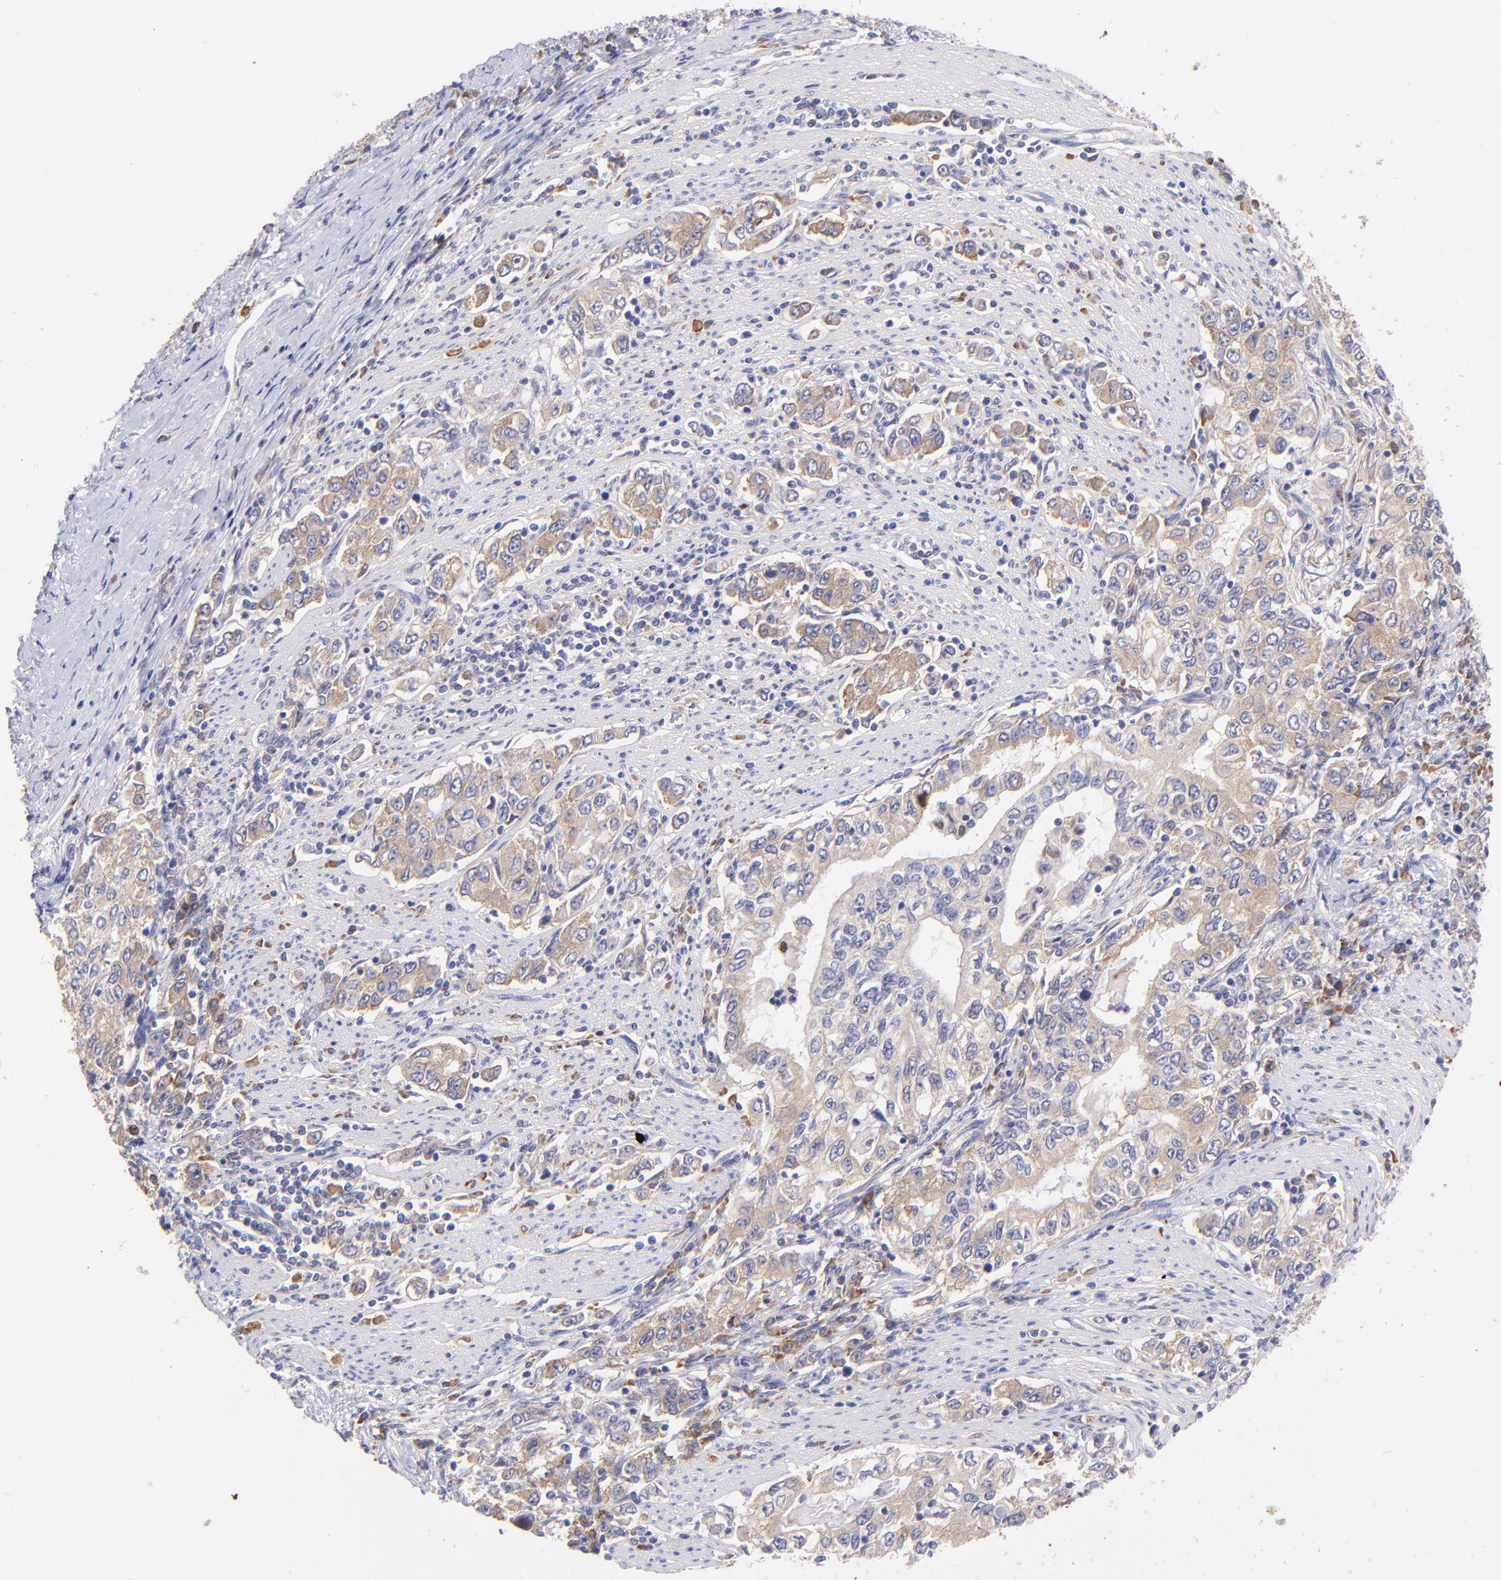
{"staining": {"intensity": "weak", "quantity": "25%-75%", "location": "cytoplasmic/membranous"}, "tissue": "stomach cancer", "cell_type": "Tumor cells", "image_type": "cancer", "snomed": [{"axis": "morphology", "description": "Adenocarcinoma, NOS"}, {"axis": "topography", "description": "Stomach, lower"}], "caption": "Immunohistochemistry image of human stomach cancer stained for a protein (brown), which displays low levels of weak cytoplasmic/membranous staining in approximately 25%-75% of tumor cells.", "gene": "RPL11", "patient": {"sex": "female", "age": 72}}